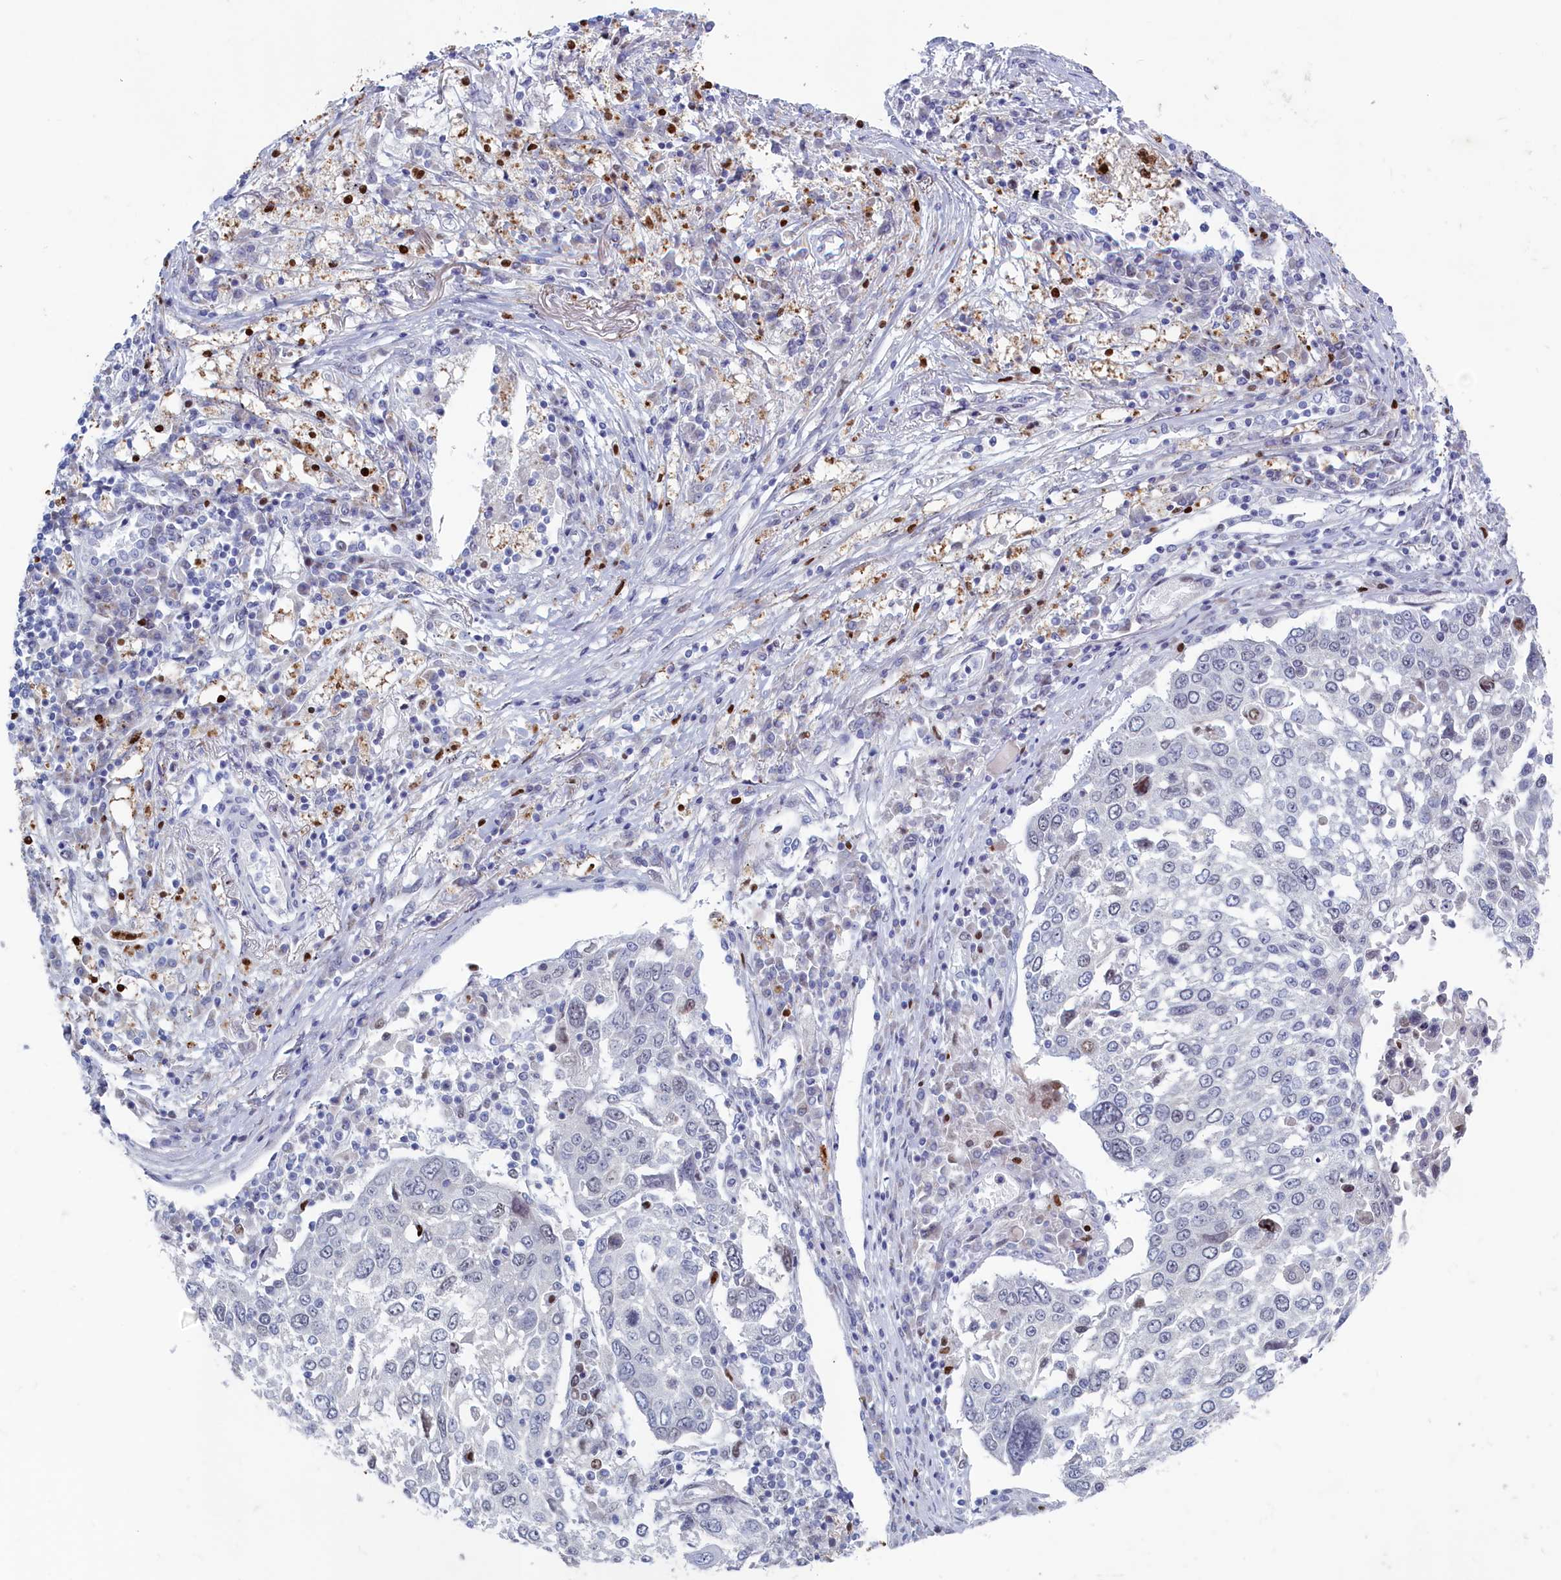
{"staining": {"intensity": "negative", "quantity": "none", "location": "none"}, "tissue": "lung cancer", "cell_type": "Tumor cells", "image_type": "cancer", "snomed": [{"axis": "morphology", "description": "Squamous cell carcinoma, NOS"}, {"axis": "topography", "description": "Lung"}], "caption": "Tumor cells show no significant protein positivity in lung cancer.", "gene": "WDR76", "patient": {"sex": "male", "age": 65}}